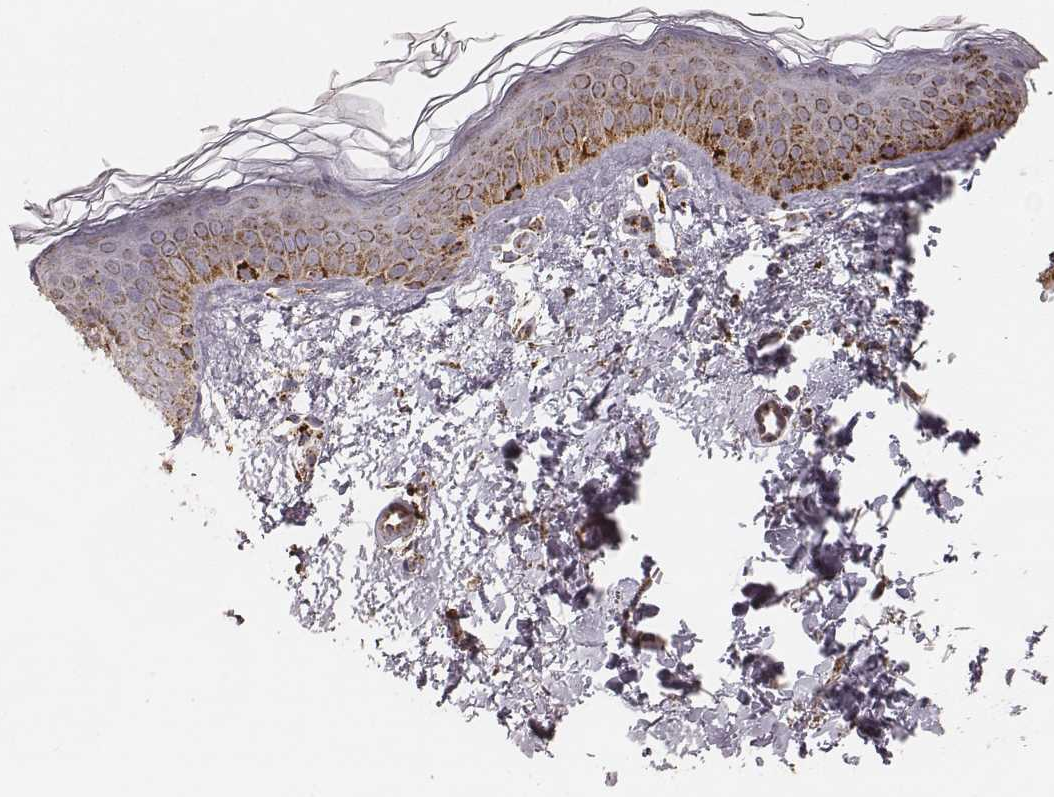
{"staining": {"intensity": "moderate", "quantity": ">75%", "location": "cytoplasmic/membranous"}, "tissue": "skin cancer", "cell_type": "Tumor cells", "image_type": "cancer", "snomed": [{"axis": "morphology", "description": "Normal tissue, NOS"}, {"axis": "morphology", "description": "Basal cell carcinoma"}, {"axis": "topography", "description": "Skin"}], "caption": "Skin cancer (basal cell carcinoma) was stained to show a protein in brown. There is medium levels of moderate cytoplasmic/membranous staining in about >75% of tumor cells.", "gene": "CS", "patient": {"sex": "male", "age": 46}}